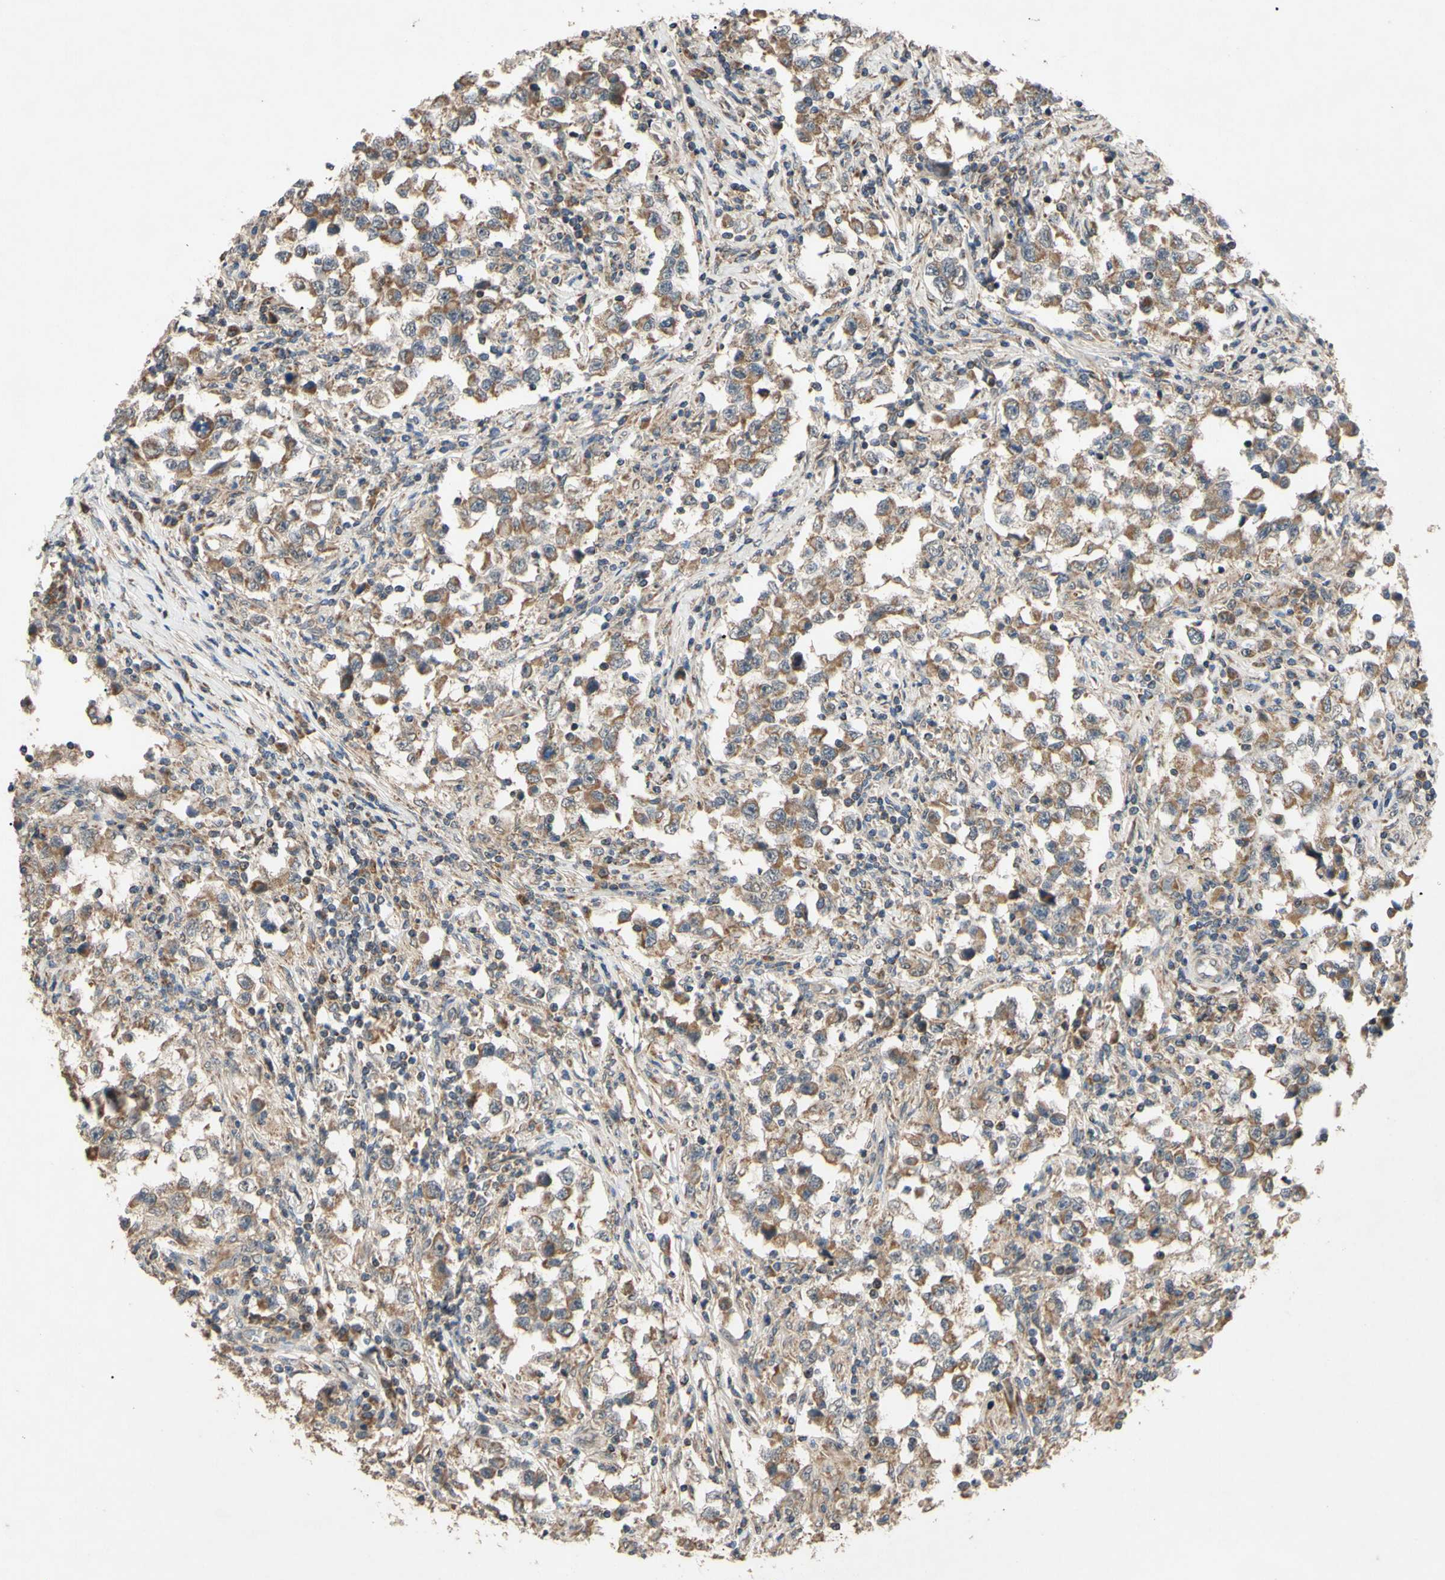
{"staining": {"intensity": "moderate", "quantity": ">75%", "location": "cytoplasmic/membranous"}, "tissue": "testis cancer", "cell_type": "Tumor cells", "image_type": "cancer", "snomed": [{"axis": "morphology", "description": "Carcinoma, Embryonal, NOS"}, {"axis": "topography", "description": "Testis"}], "caption": "Protein staining of embryonal carcinoma (testis) tissue displays moderate cytoplasmic/membranous staining in about >75% of tumor cells.", "gene": "CD164", "patient": {"sex": "male", "age": 21}}